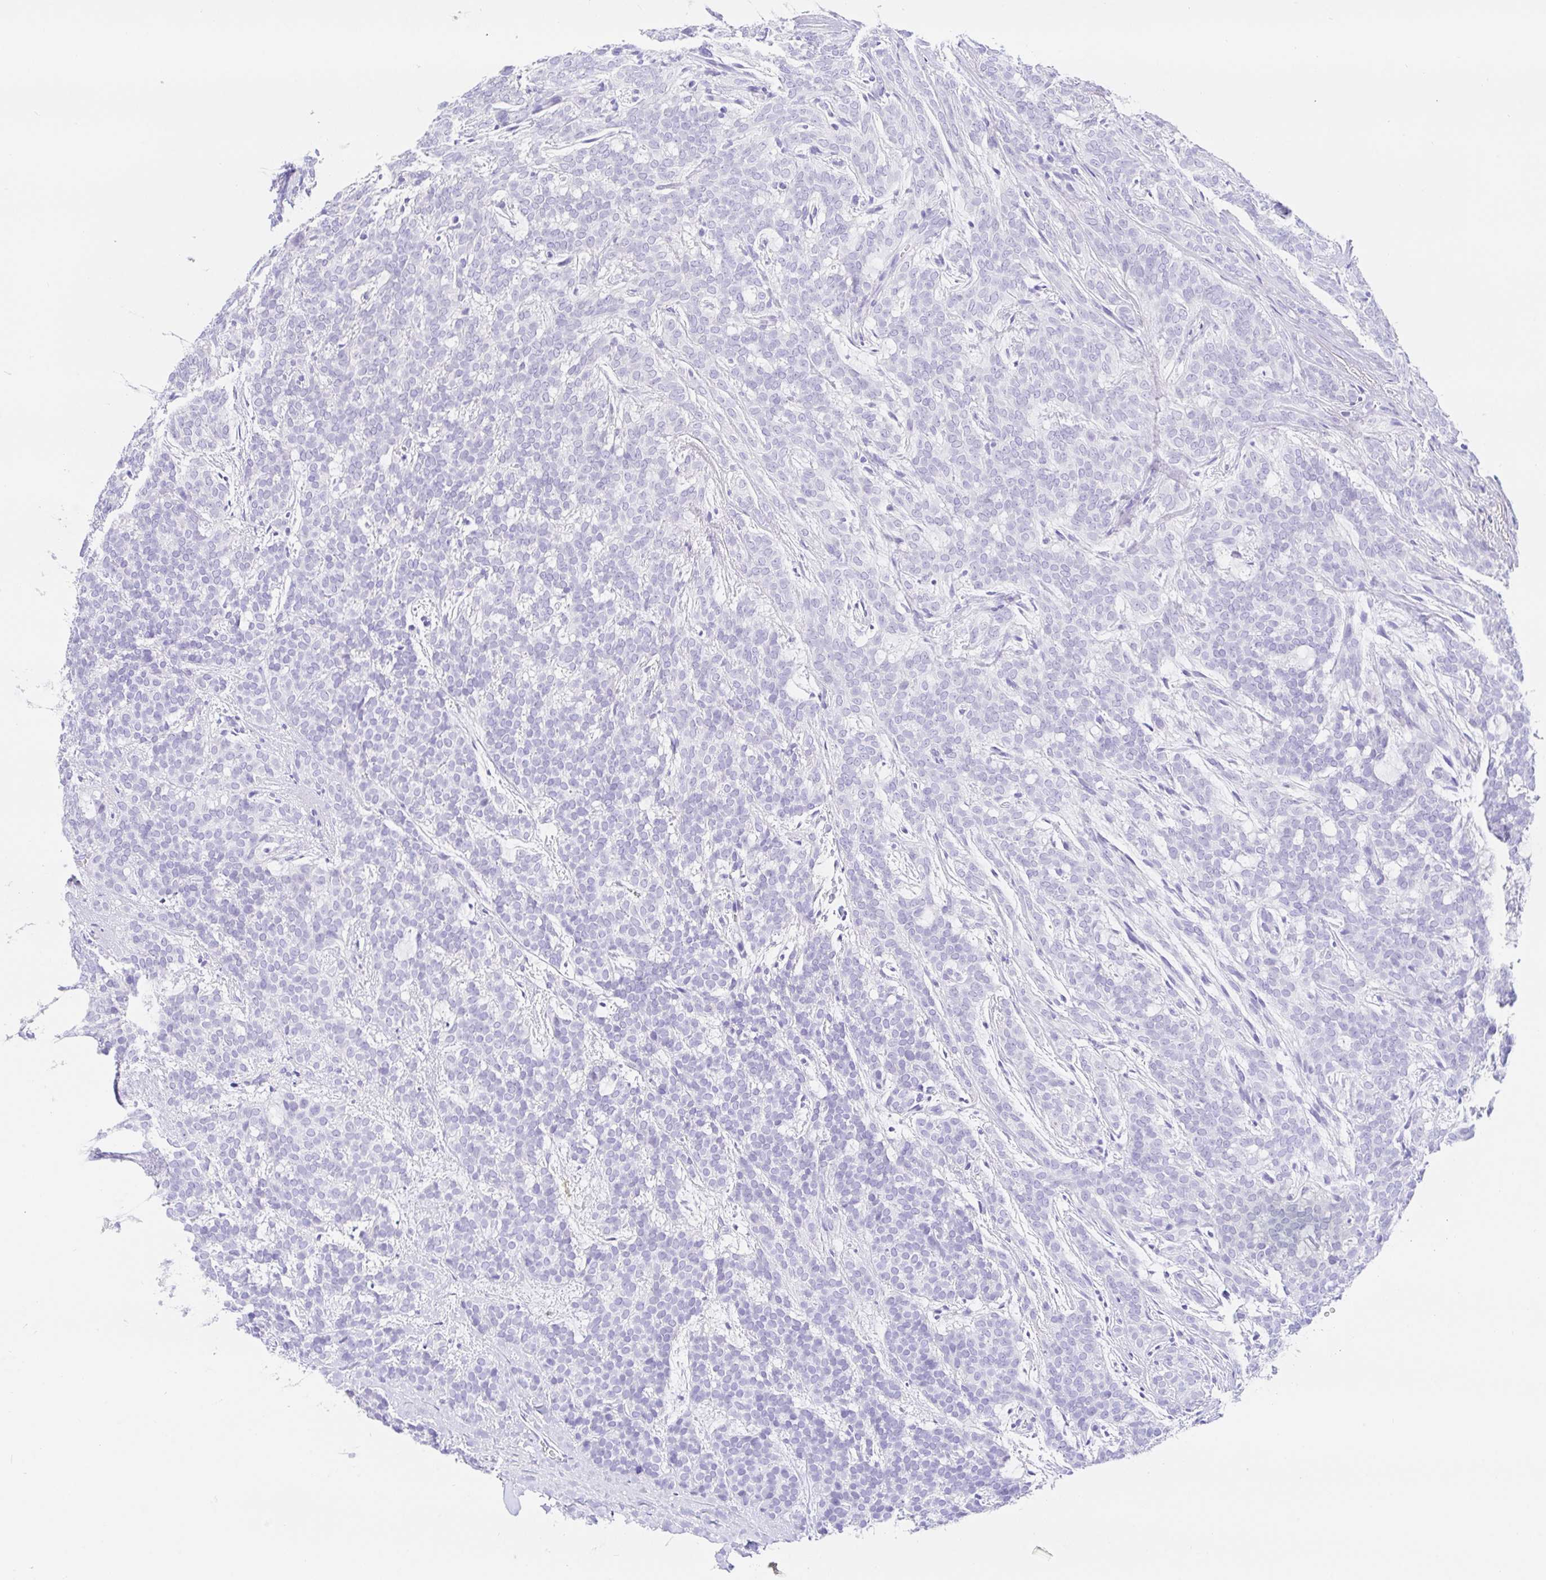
{"staining": {"intensity": "negative", "quantity": "none", "location": "none"}, "tissue": "head and neck cancer", "cell_type": "Tumor cells", "image_type": "cancer", "snomed": [{"axis": "morphology", "description": "Normal tissue, NOS"}, {"axis": "morphology", "description": "Adenocarcinoma, NOS"}, {"axis": "topography", "description": "Oral tissue"}, {"axis": "topography", "description": "Head-Neck"}], "caption": "Immunohistochemistry of human head and neck cancer (adenocarcinoma) reveals no staining in tumor cells.", "gene": "PAX8", "patient": {"sex": "female", "age": 57}}